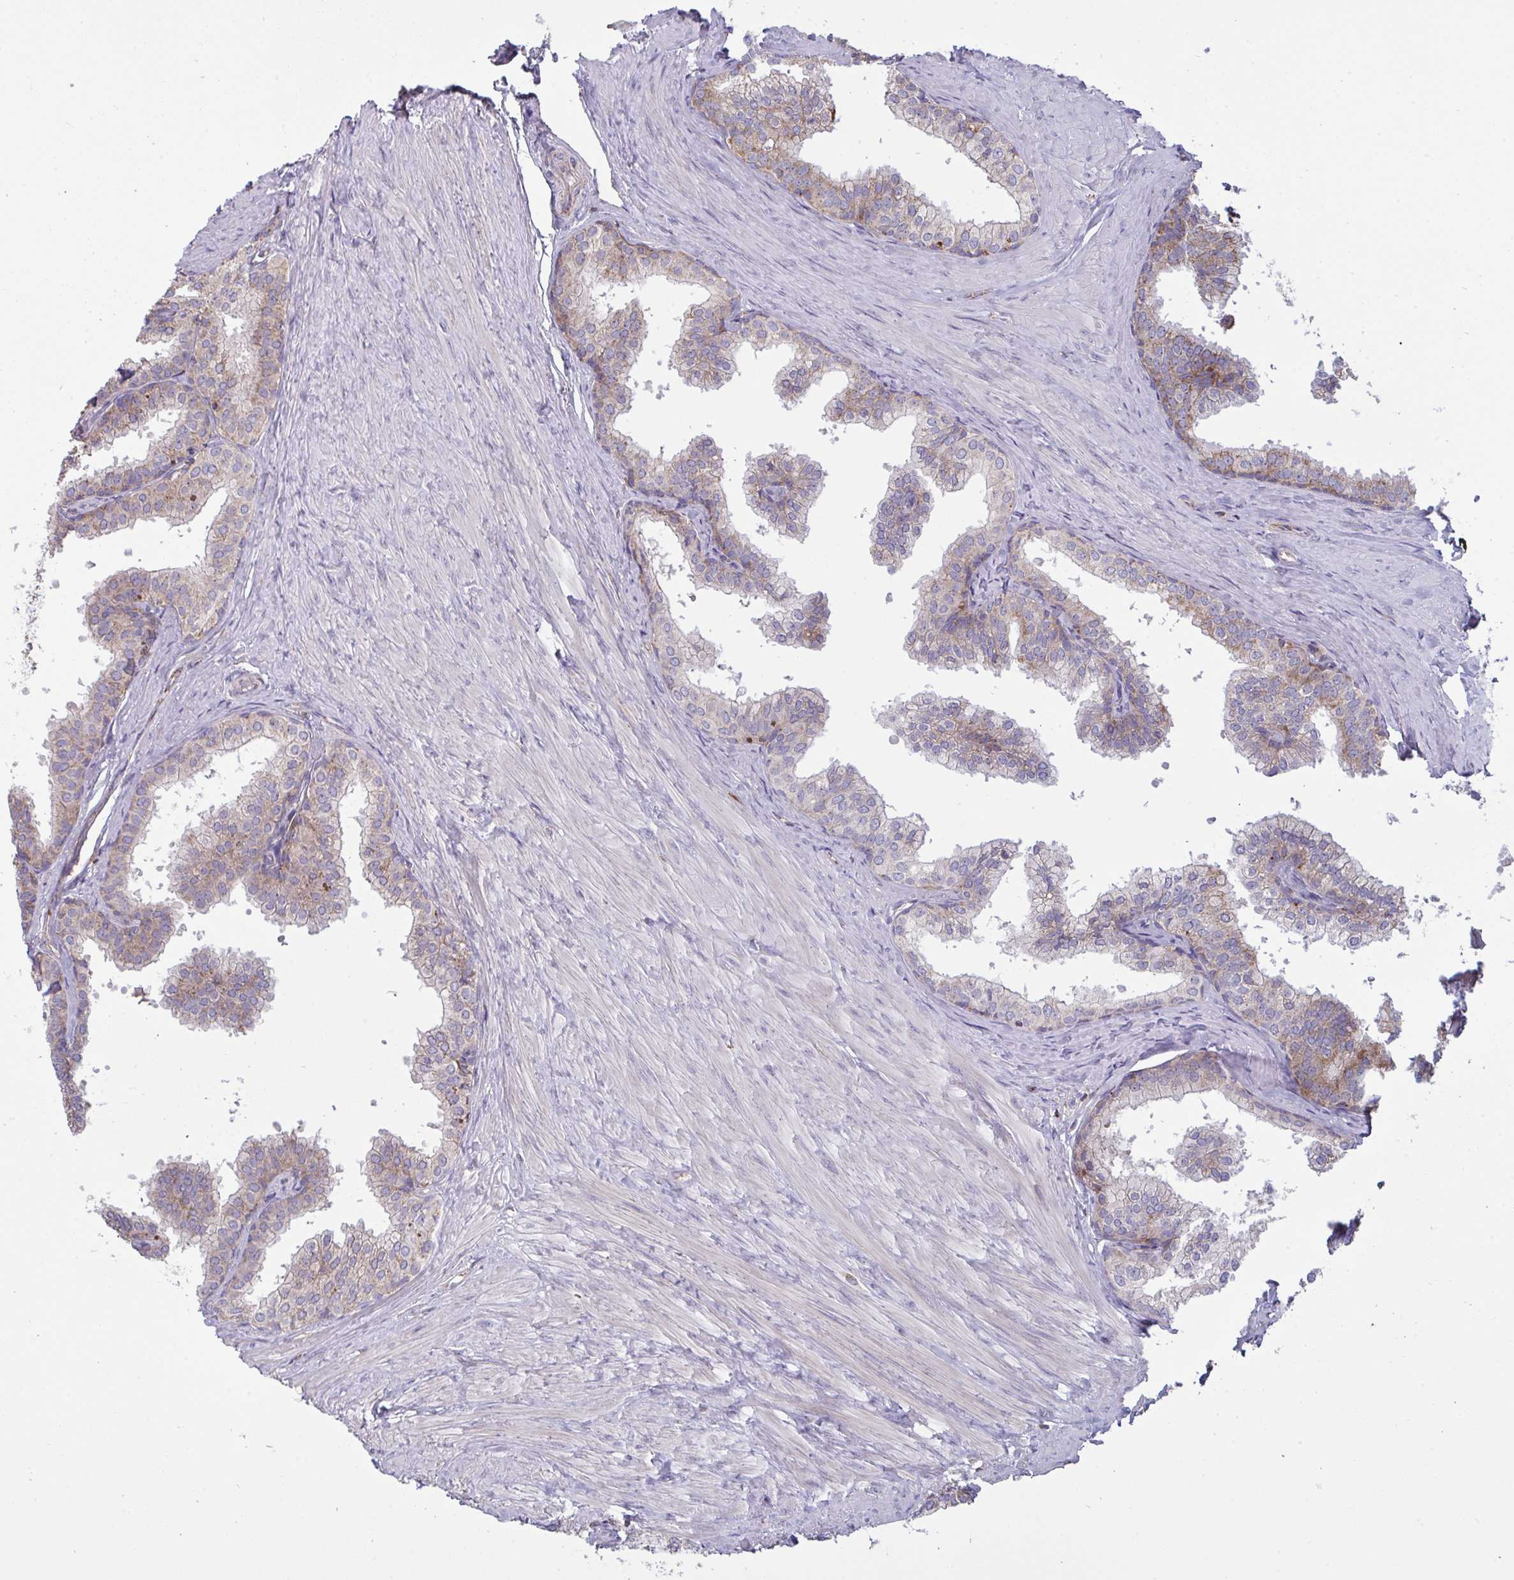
{"staining": {"intensity": "weak", "quantity": "25%-75%", "location": "cytoplasmic/membranous"}, "tissue": "prostate", "cell_type": "Glandular cells", "image_type": "normal", "snomed": [{"axis": "morphology", "description": "Normal tissue, NOS"}, {"axis": "topography", "description": "Prostate"}, {"axis": "topography", "description": "Peripheral nerve tissue"}], "caption": "Immunohistochemistry (IHC) of benign prostate shows low levels of weak cytoplasmic/membranous positivity in about 25%-75% of glandular cells. (Brightfield microscopy of DAB IHC at high magnification).", "gene": "MICOS10", "patient": {"sex": "male", "age": 55}}